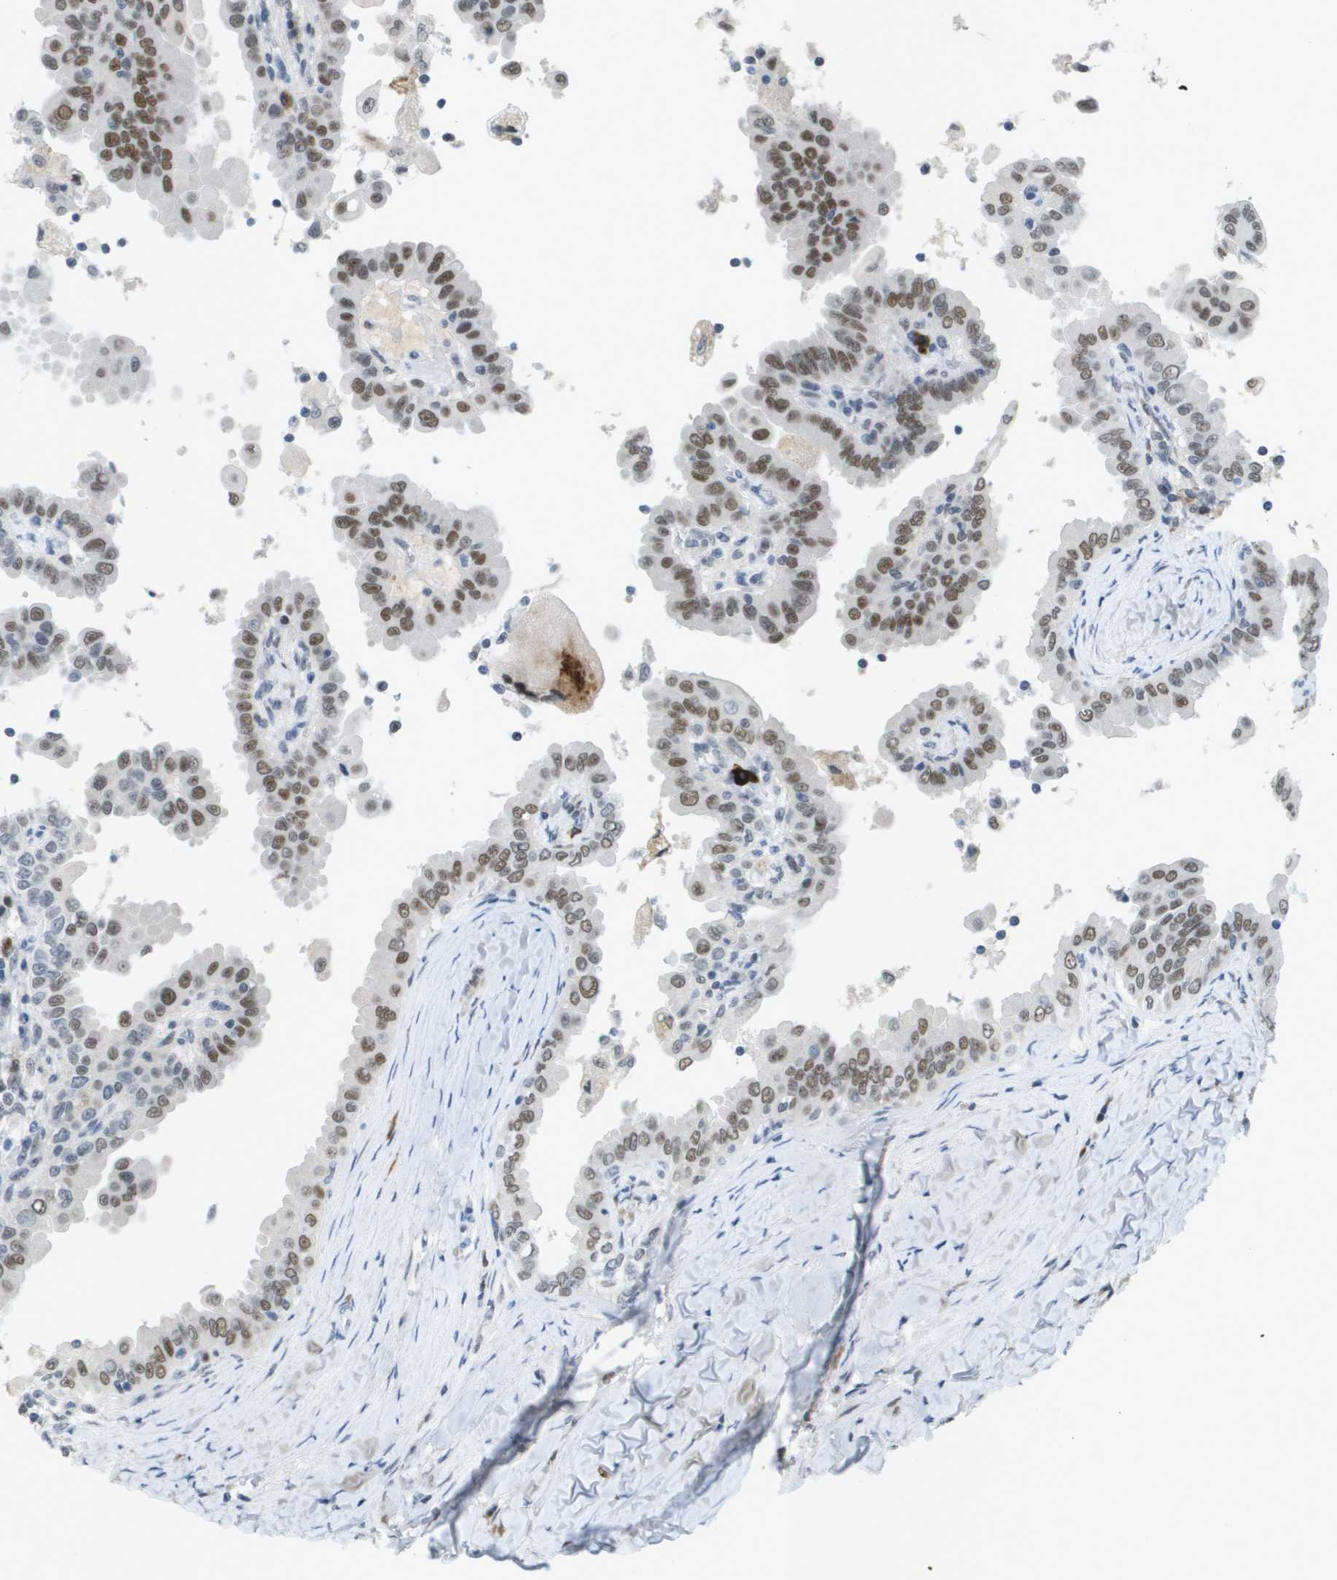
{"staining": {"intensity": "moderate", "quantity": "25%-75%", "location": "nuclear"}, "tissue": "thyroid cancer", "cell_type": "Tumor cells", "image_type": "cancer", "snomed": [{"axis": "morphology", "description": "Papillary adenocarcinoma, NOS"}, {"axis": "topography", "description": "Thyroid gland"}], "caption": "A brown stain shows moderate nuclear positivity of a protein in thyroid cancer (papillary adenocarcinoma) tumor cells.", "gene": "TP53RK", "patient": {"sex": "male", "age": 33}}